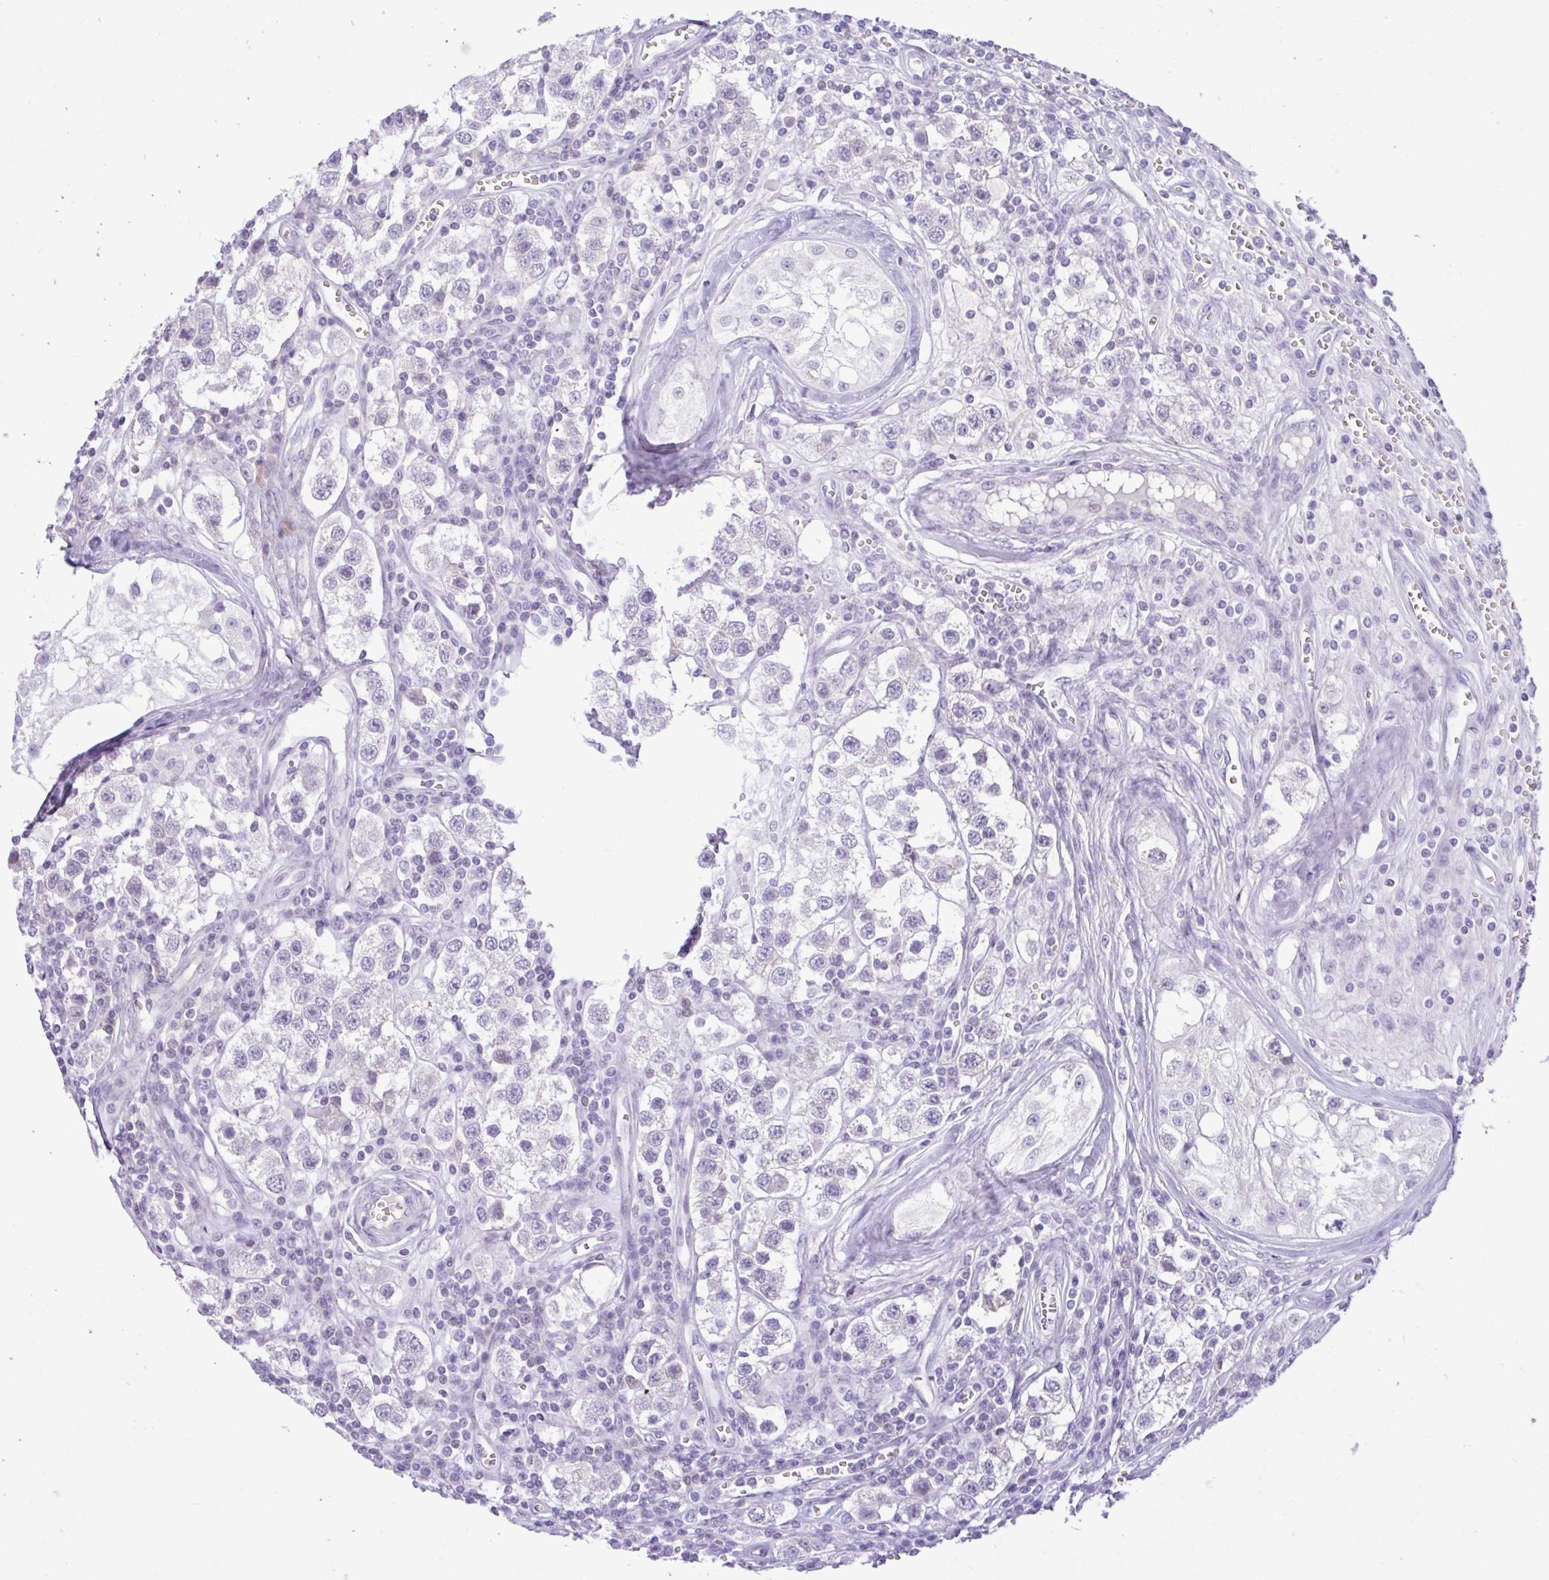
{"staining": {"intensity": "negative", "quantity": "none", "location": "none"}, "tissue": "testis cancer", "cell_type": "Tumor cells", "image_type": "cancer", "snomed": [{"axis": "morphology", "description": "Seminoma, NOS"}, {"axis": "topography", "description": "Testis"}], "caption": "The photomicrograph reveals no staining of tumor cells in testis cancer (seminoma).", "gene": "ZNF101", "patient": {"sex": "male", "age": 34}}